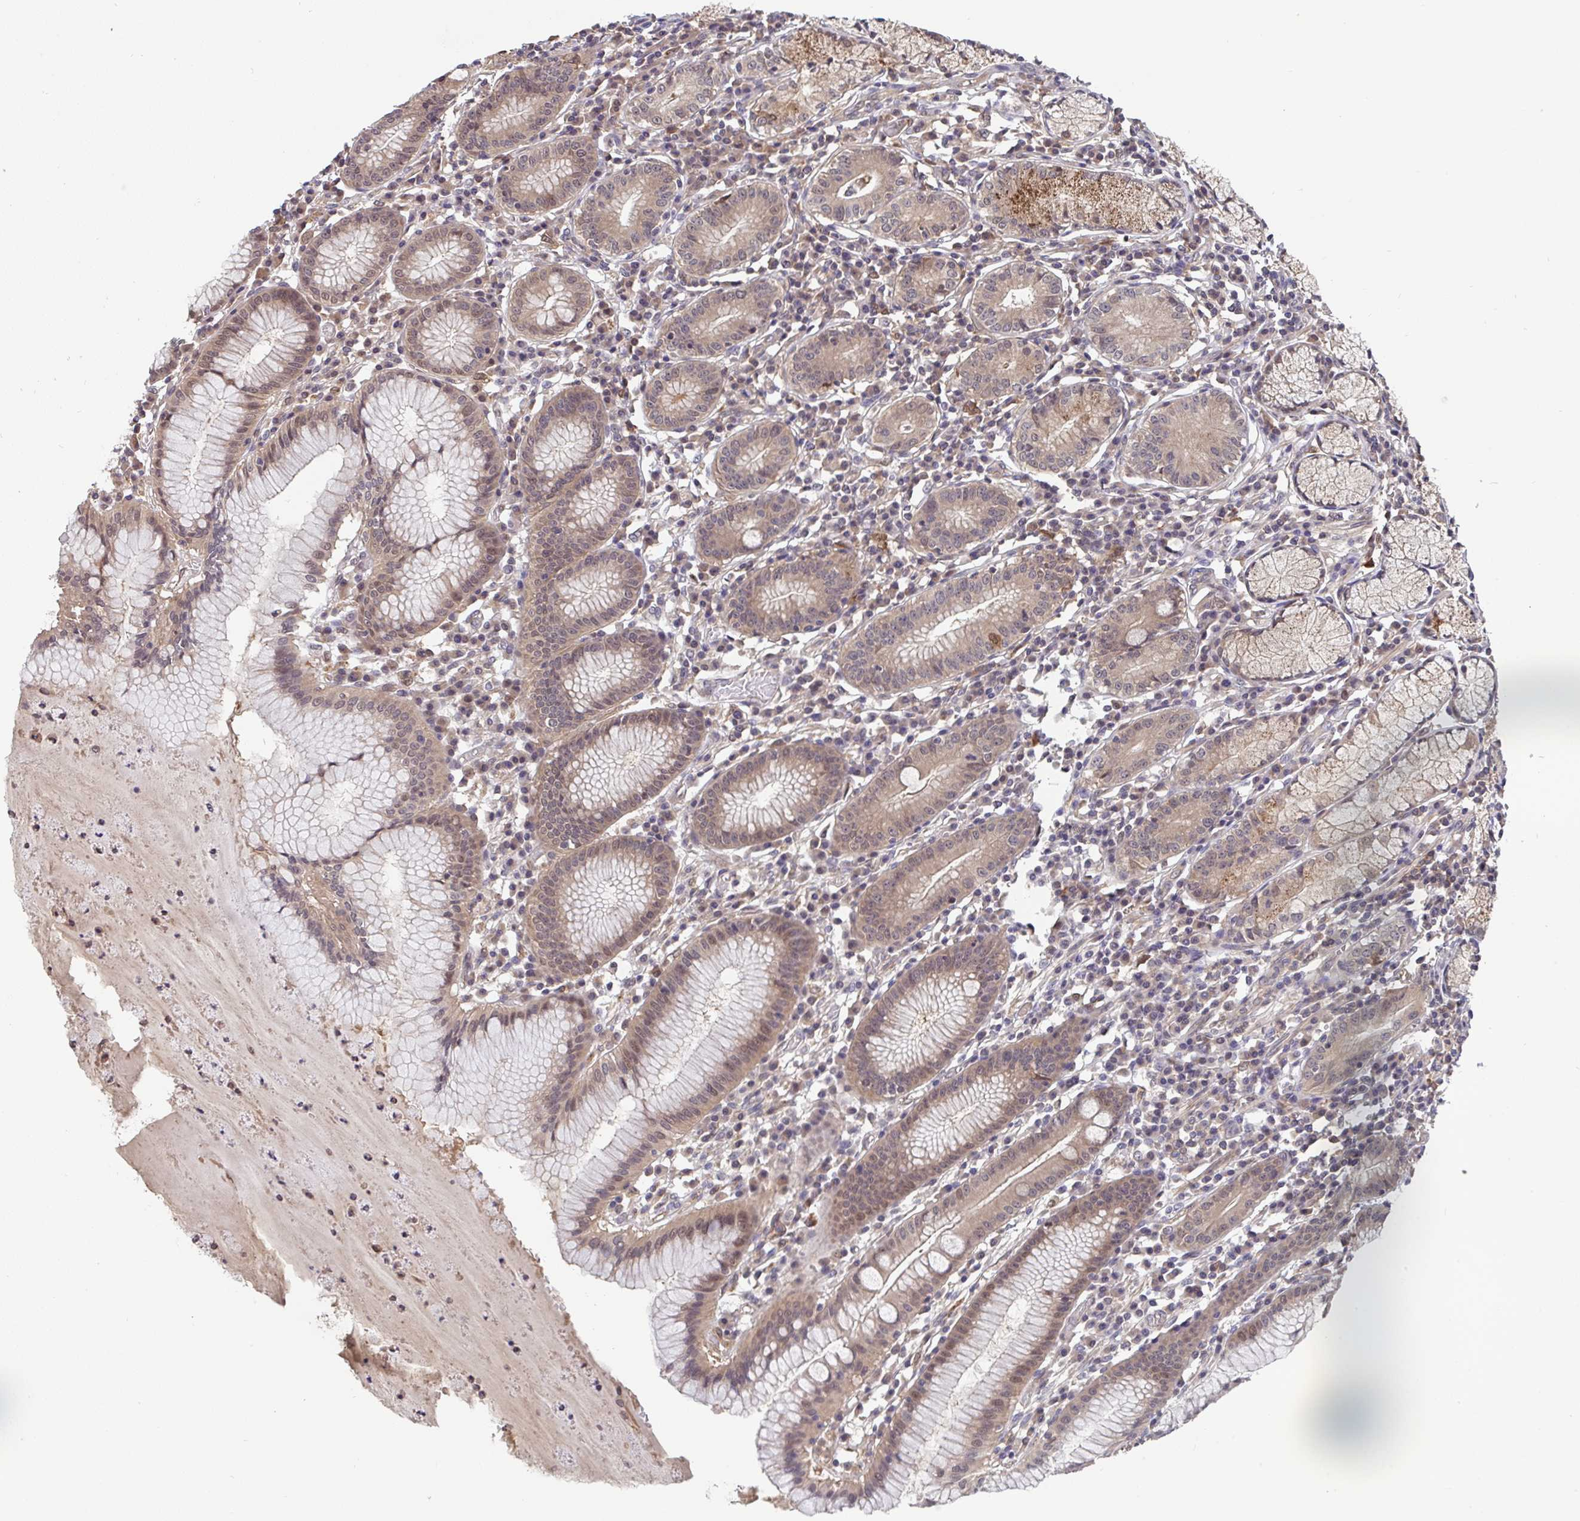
{"staining": {"intensity": "moderate", "quantity": ">75%", "location": "cytoplasmic/membranous,nuclear"}, "tissue": "stomach", "cell_type": "Glandular cells", "image_type": "normal", "snomed": [{"axis": "morphology", "description": "Normal tissue, NOS"}, {"axis": "topography", "description": "Stomach"}], "caption": "Approximately >75% of glandular cells in unremarkable stomach show moderate cytoplasmic/membranous,nuclear protein expression as visualized by brown immunohistochemical staining.", "gene": "TIGAR", "patient": {"sex": "male", "age": 55}}